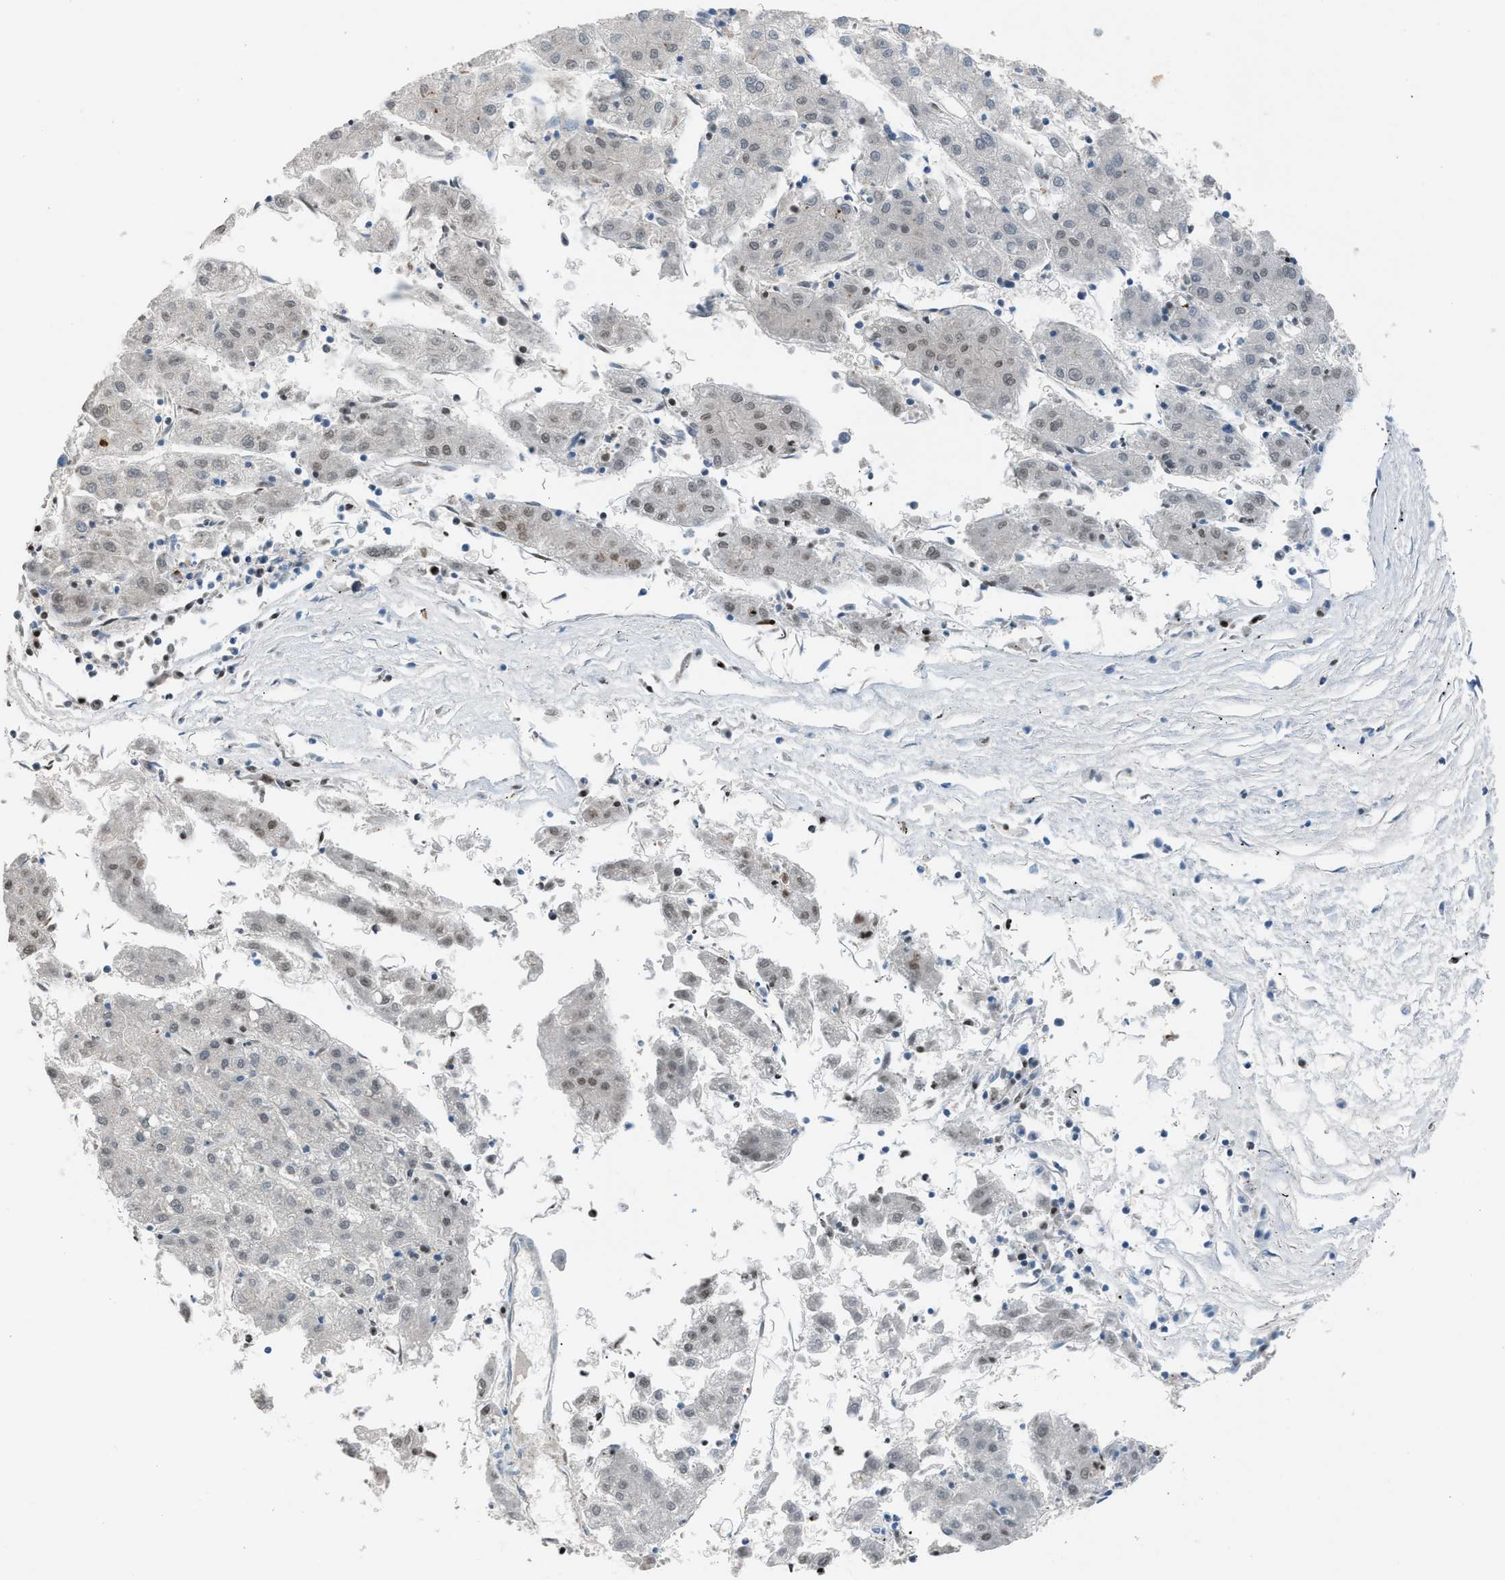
{"staining": {"intensity": "weak", "quantity": "25%-75%", "location": "nuclear"}, "tissue": "liver cancer", "cell_type": "Tumor cells", "image_type": "cancer", "snomed": [{"axis": "morphology", "description": "Carcinoma, Hepatocellular, NOS"}, {"axis": "topography", "description": "Liver"}], "caption": "There is low levels of weak nuclear staining in tumor cells of liver cancer, as demonstrated by immunohistochemical staining (brown color).", "gene": "CRTC1", "patient": {"sex": "male", "age": 72}}